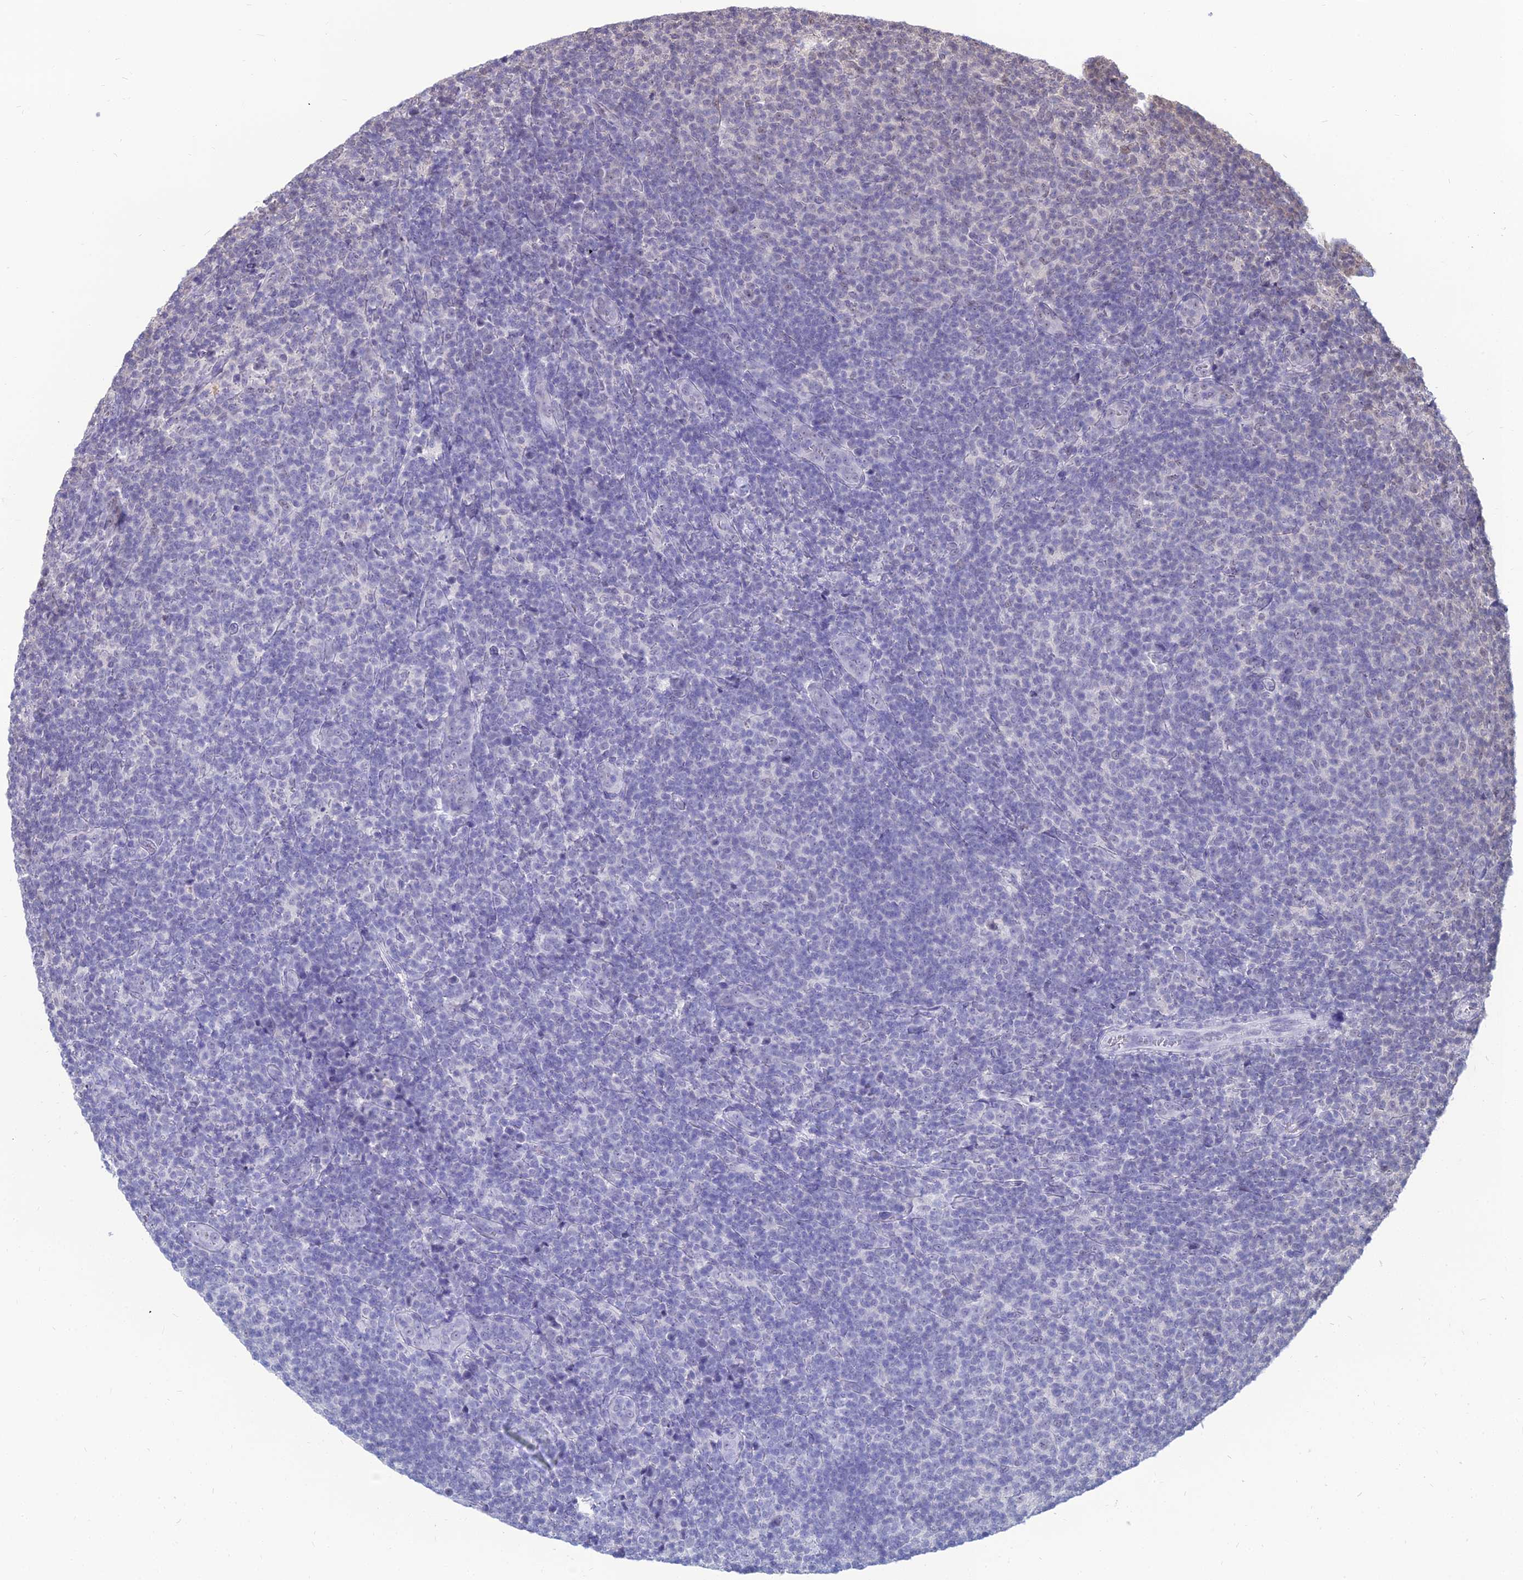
{"staining": {"intensity": "negative", "quantity": "none", "location": "none"}, "tissue": "lymphoma", "cell_type": "Tumor cells", "image_type": "cancer", "snomed": [{"axis": "morphology", "description": "Malignant lymphoma, non-Hodgkin's type, Low grade"}, {"axis": "topography", "description": "Lymph node"}], "caption": "An immunohistochemistry (IHC) histopathology image of lymphoma is shown. There is no staining in tumor cells of lymphoma.", "gene": "SRSF7", "patient": {"sex": "male", "age": 66}}